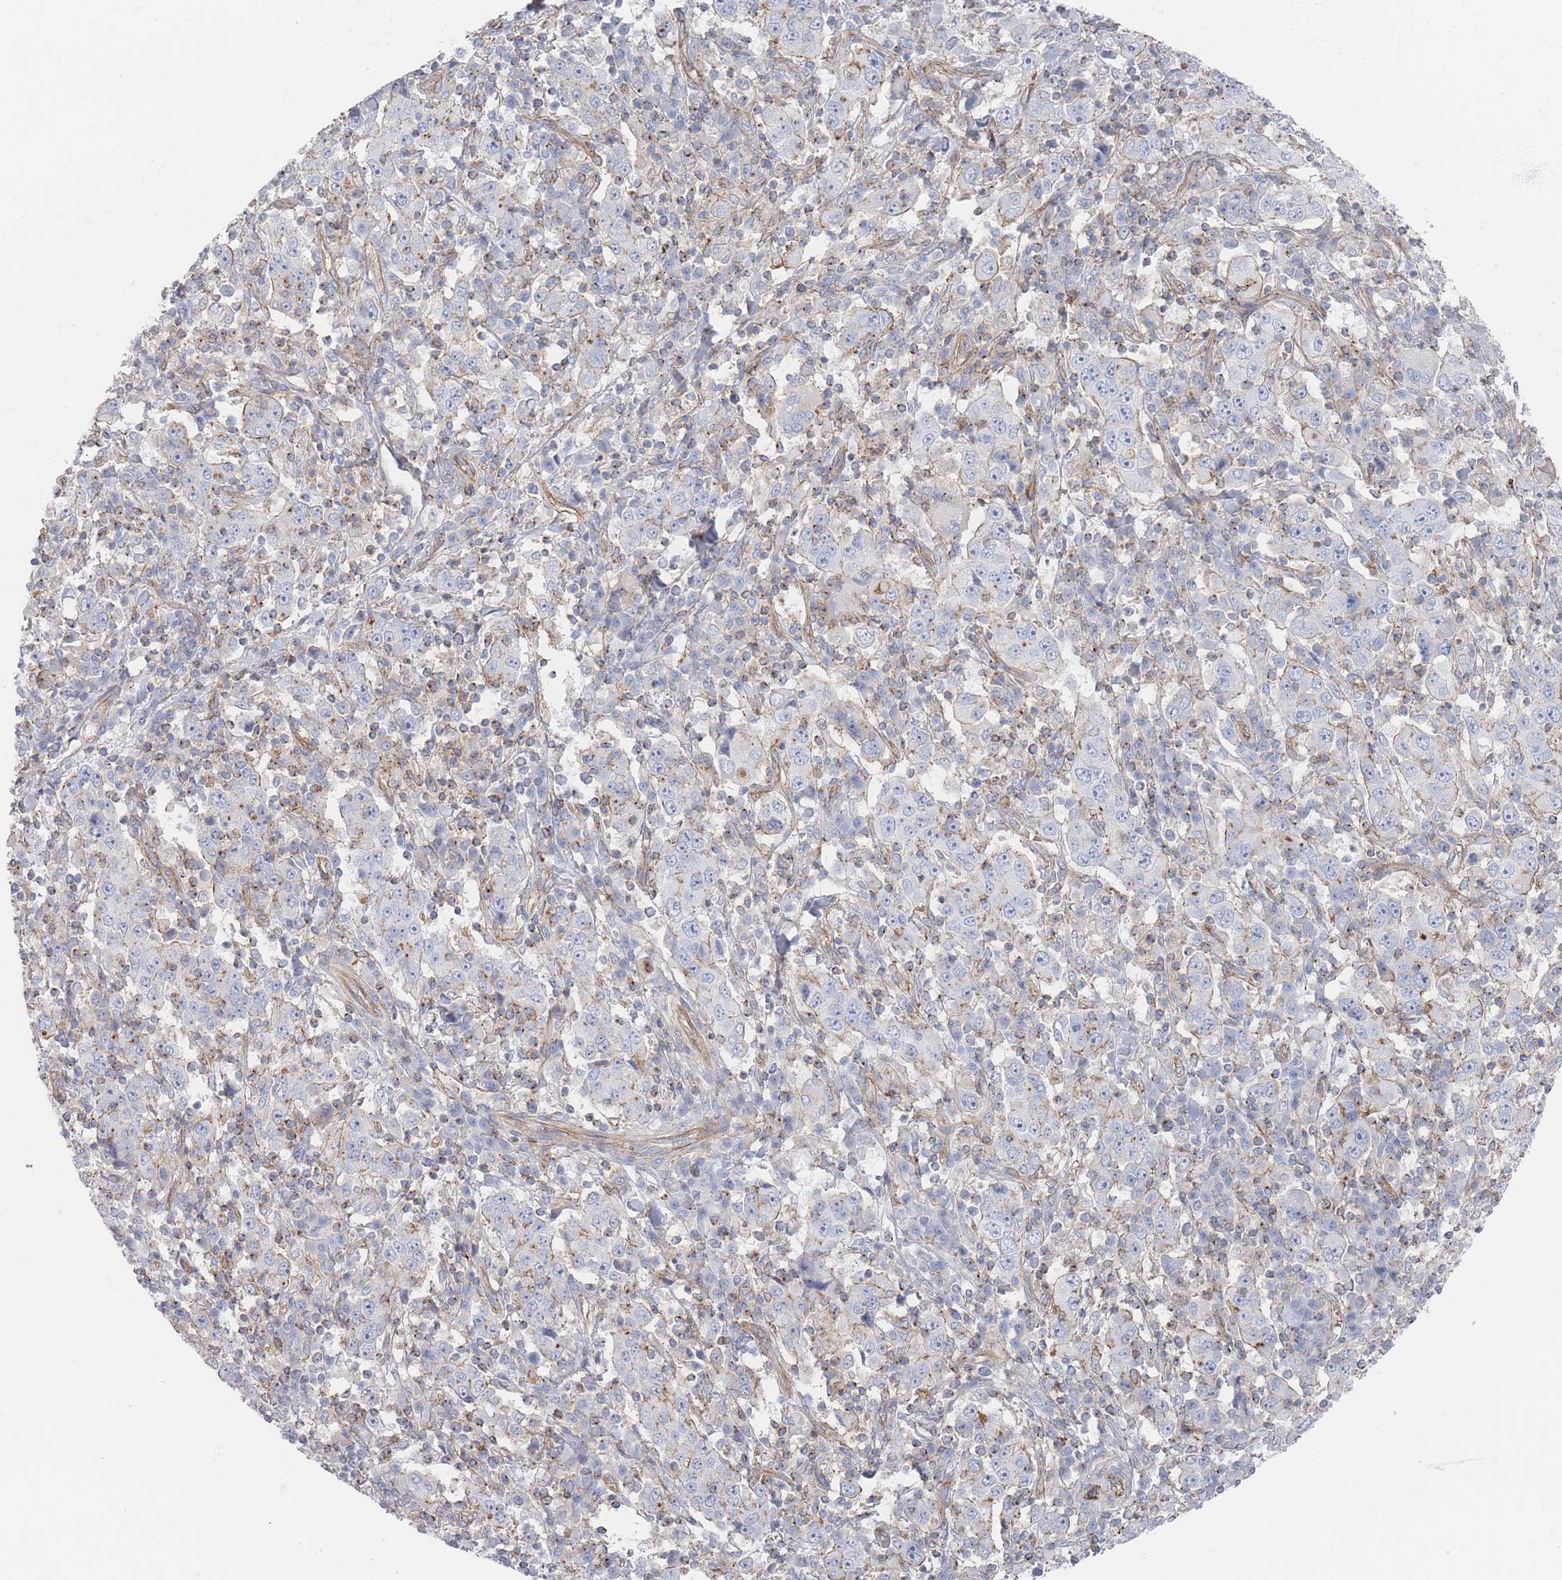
{"staining": {"intensity": "negative", "quantity": "none", "location": "none"}, "tissue": "stomach cancer", "cell_type": "Tumor cells", "image_type": "cancer", "snomed": [{"axis": "morphology", "description": "Normal tissue, NOS"}, {"axis": "morphology", "description": "Adenocarcinoma, NOS"}, {"axis": "topography", "description": "Stomach, upper"}, {"axis": "topography", "description": "Stomach"}], "caption": "Stomach adenocarcinoma was stained to show a protein in brown. There is no significant staining in tumor cells.", "gene": "GNB1", "patient": {"sex": "male", "age": 59}}